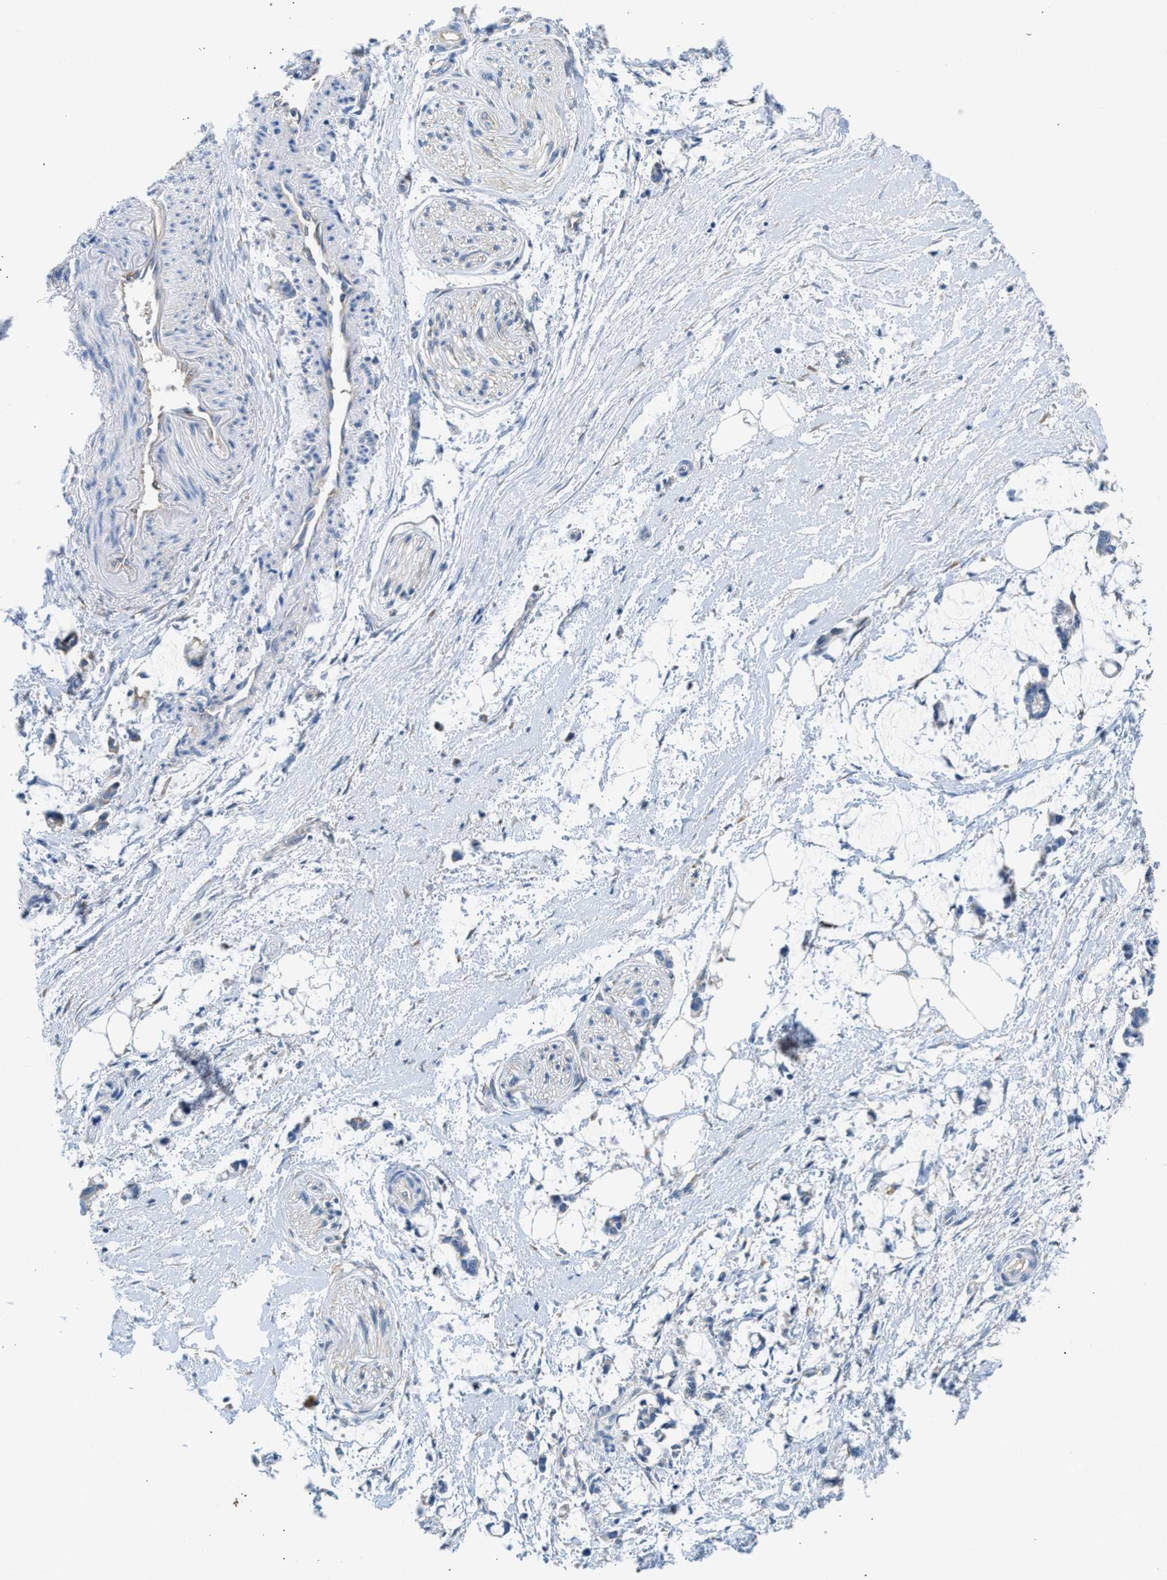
{"staining": {"intensity": "negative", "quantity": "none", "location": "none"}, "tissue": "adipose tissue", "cell_type": "Adipocytes", "image_type": "normal", "snomed": [{"axis": "morphology", "description": "Normal tissue, NOS"}, {"axis": "morphology", "description": "Adenocarcinoma, NOS"}, {"axis": "topography", "description": "Colon"}, {"axis": "topography", "description": "Peripheral nerve tissue"}], "caption": "Adipocytes are negative for protein expression in unremarkable human adipose tissue. (DAB (3,3'-diaminobenzidine) immunohistochemistry visualized using brightfield microscopy, high magnification).", "gene": "BNC2", "patient": {"sex": "male", "age": 14}}